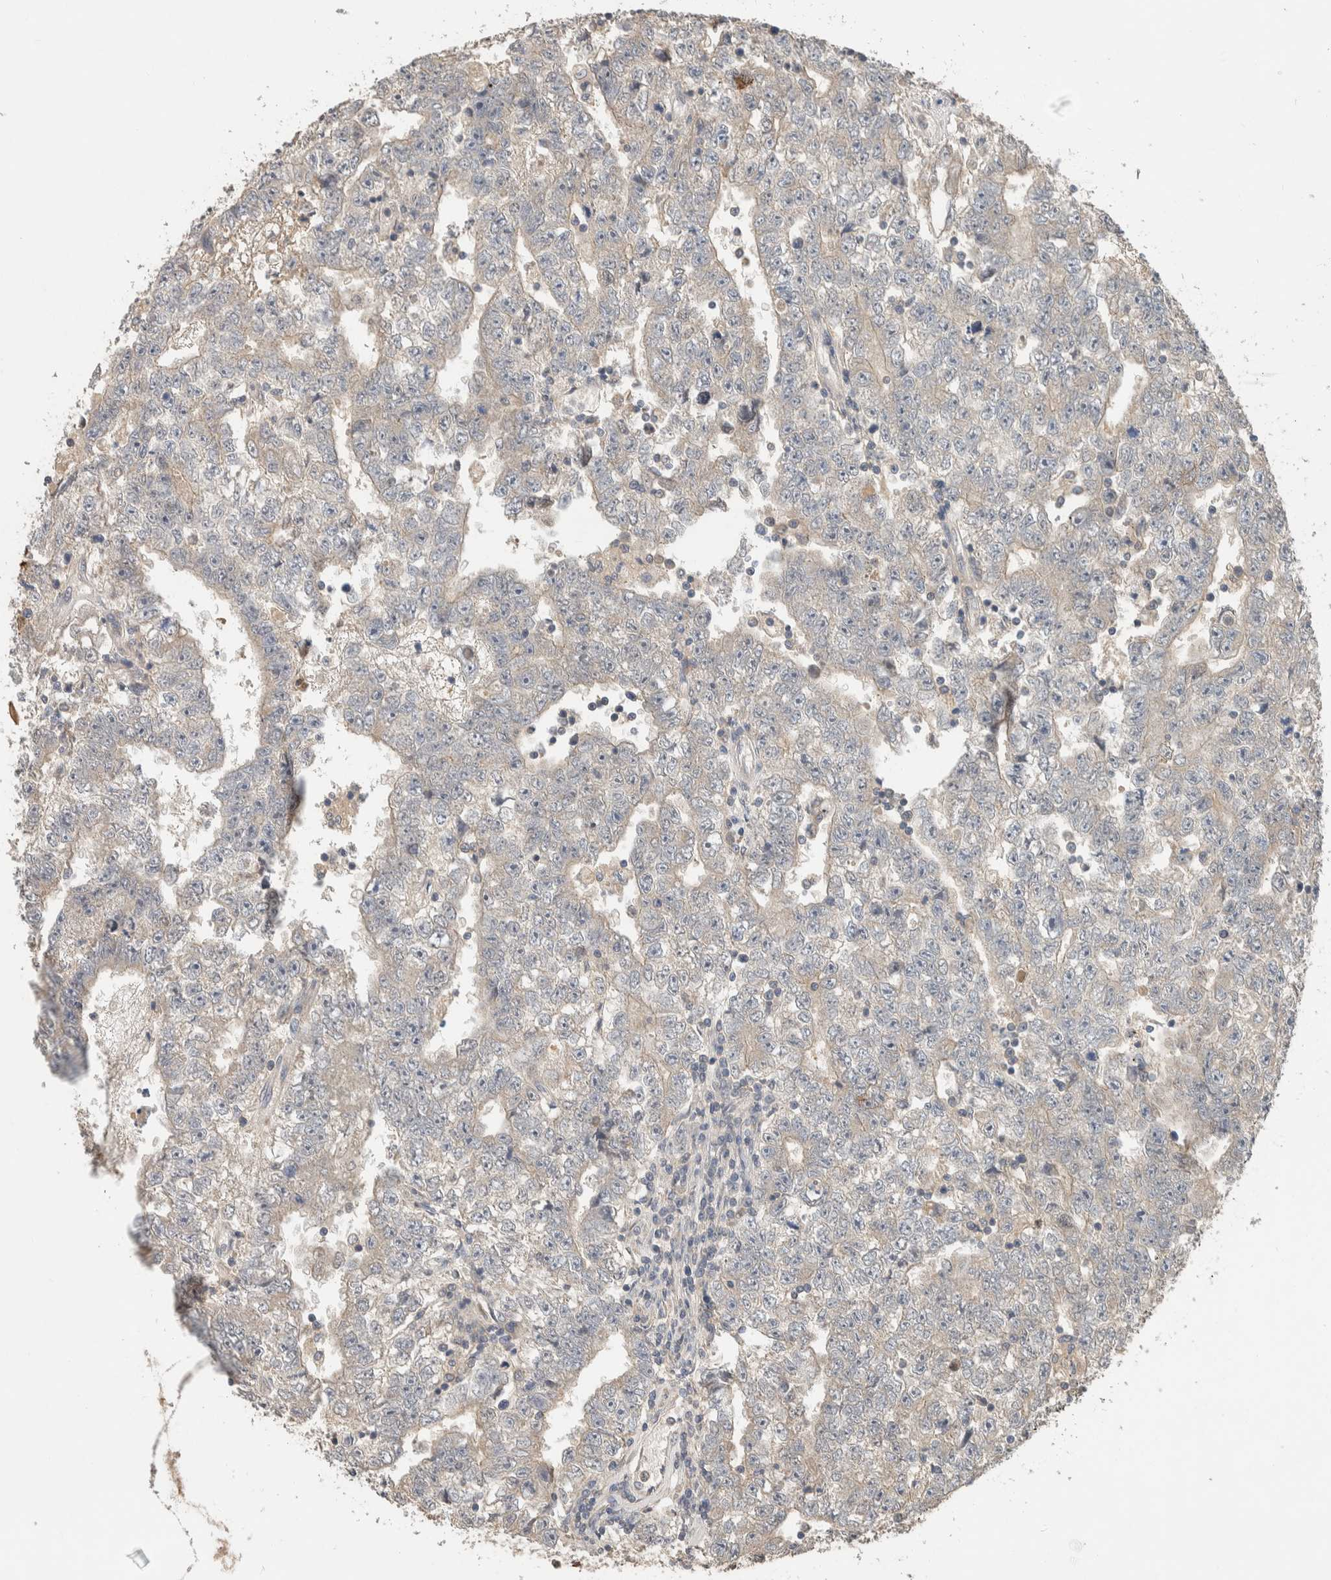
{"staining": {"intensity": "negative", "quantity": "none", "location": "none"}, "tissue": "testis cancer", "cell_type": "Tumor cells", "image_type": "cancer", "snomed": [{"axis": "morphology", "description": "Carcinoma, Embryonal, NOS"}, {"axis": "topography", "description": "Testis"}], "caption": "High power microscopy micrograph of an immunohistochemistry photomicrograph of embryonal carcinoma (testis), revealing no significant expression in tumor cells.", "gene": "CYSRT1", "patient": {"sex": "male", "age": 25}}